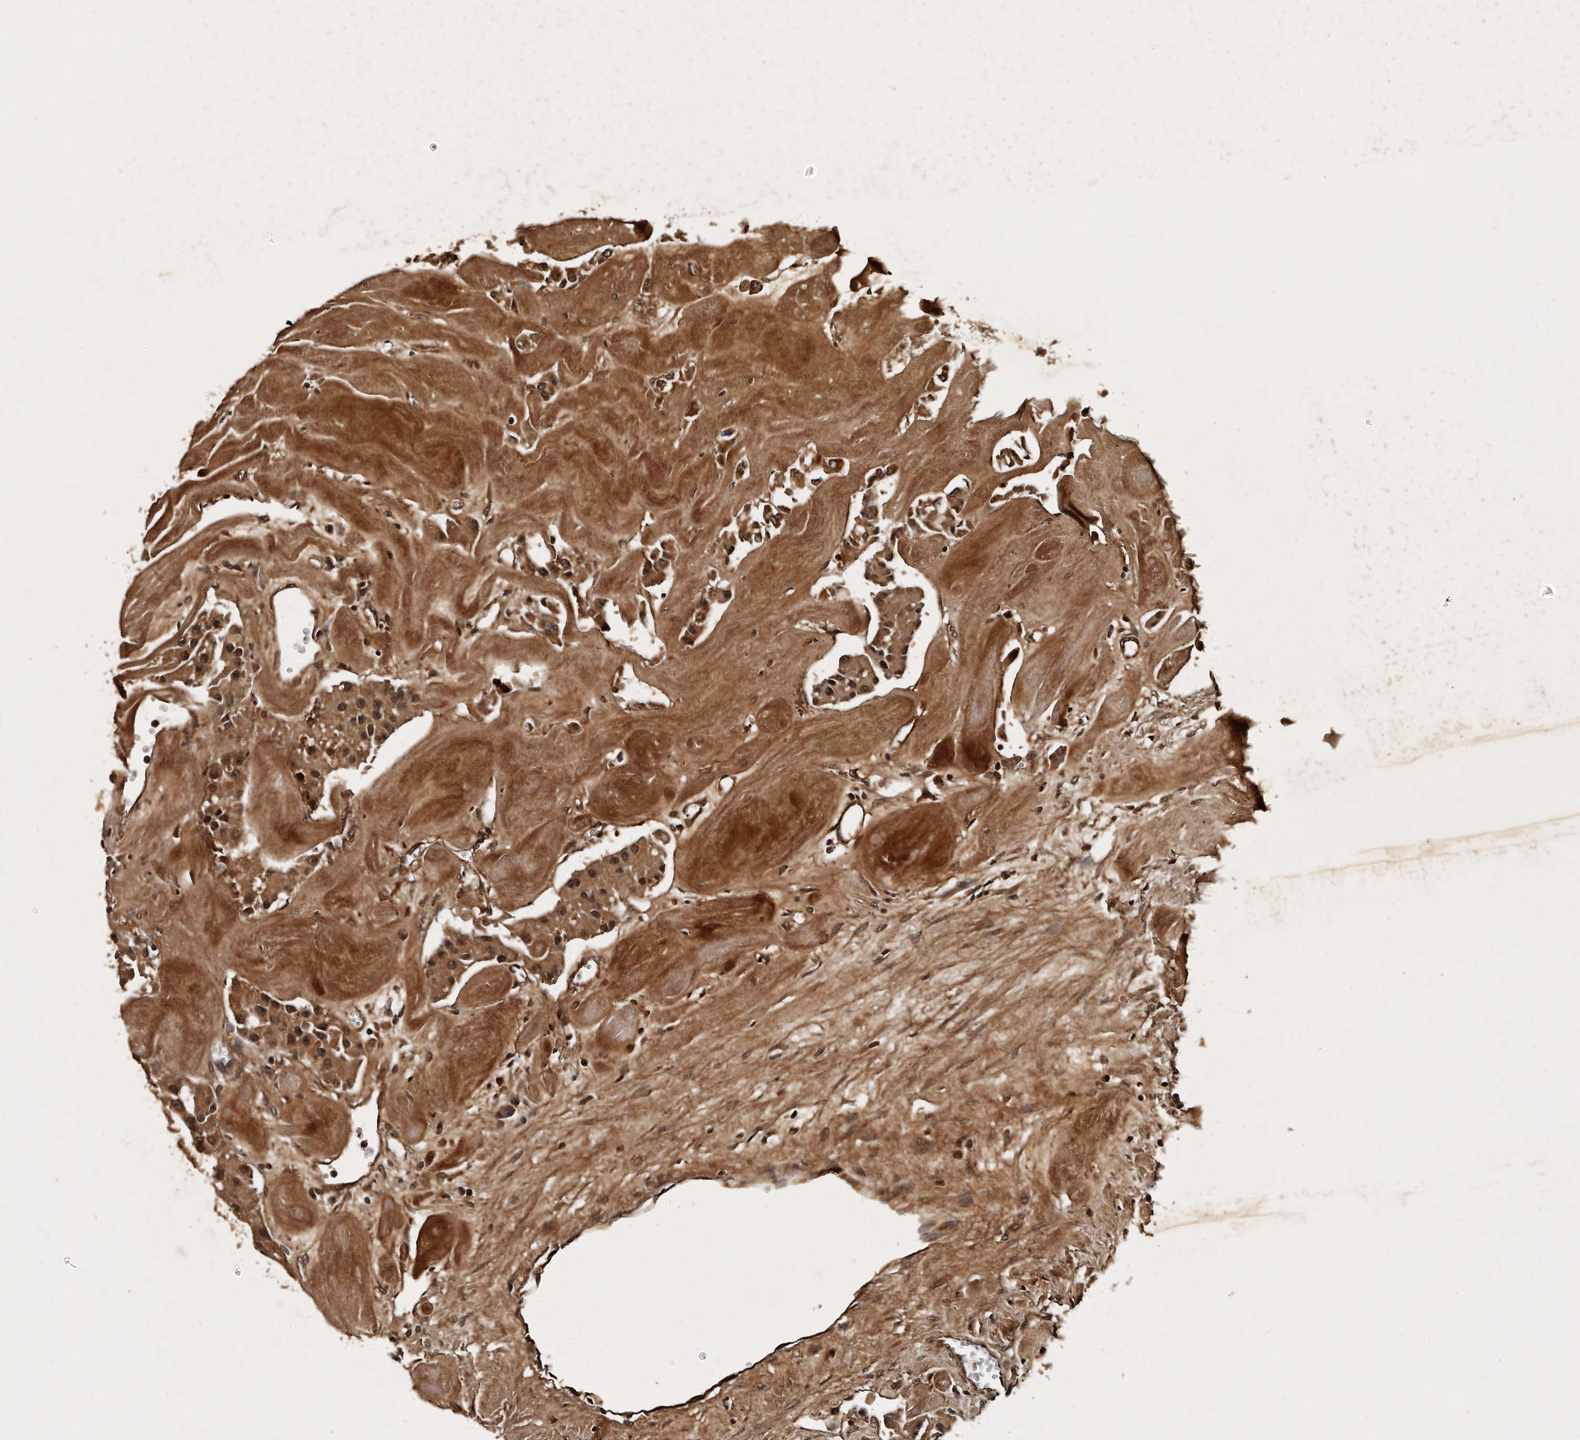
{"staining": {"intensity": "strong", "quantity": ">75%", "location": "cytoplasmic/membranous,nuclear"}, "tissue": "carcinoid", "cell_type": "Tumor cells", "image_type": "cancer", "snomed": [{"axis": "morphology", "description": "Carcinoid, malignant, NOS"}, {"axis": "topography", "description": "Pancreas"}], "caption": "Immunohistochemical staining of carcinoid exhibits strong cytoplasmic/membranous and nuclear protein positivity in about >75% of tumor cells.", "gene": "CPNE3", "patient": {"sex": "male", "age": 41}}